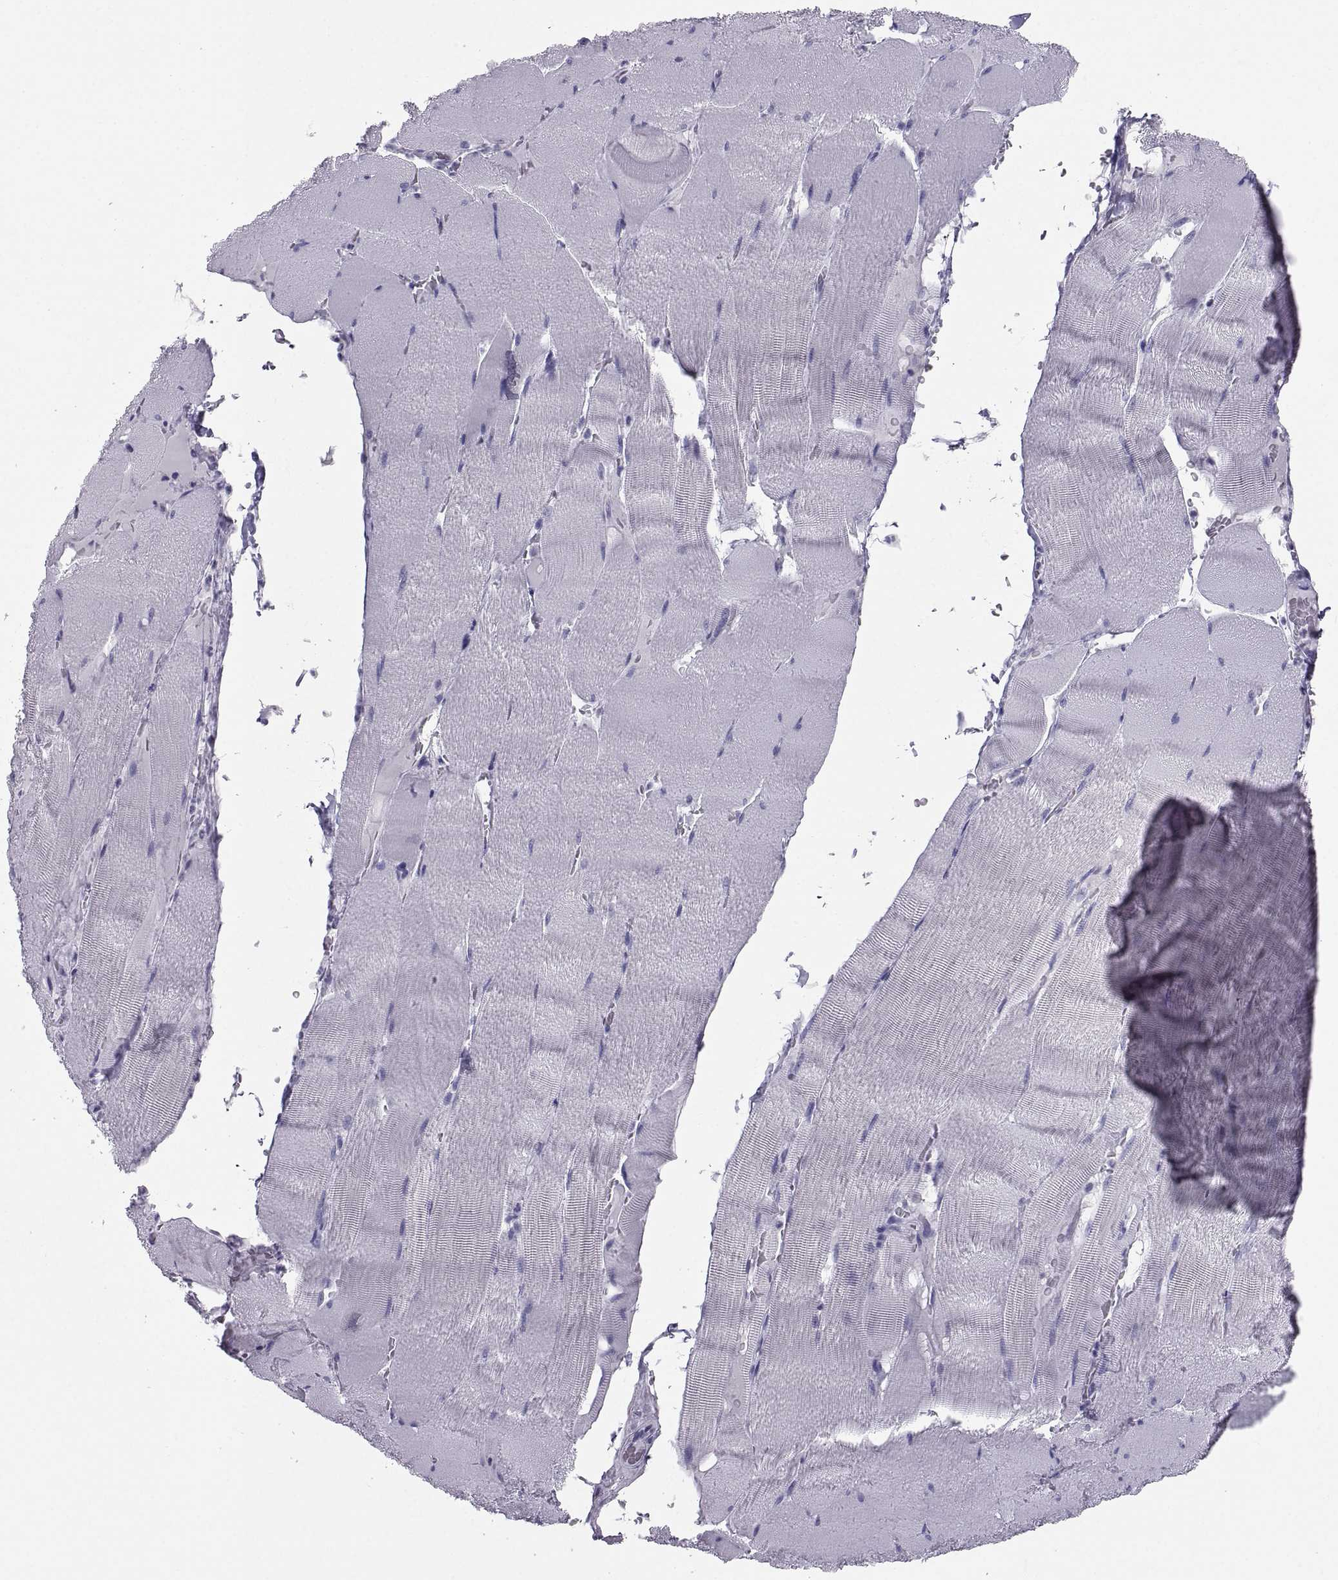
{"staining": {"intensity": "negative", "quantity": "none", "location": "none"}, "tissue": "skeletal muscle", "cell_type": "Myocytes", "image_type": "normal", "snomed": [{"axis": "morphology", "description": "Normal tissue, NOS"}, {"axis": "topography", "description": "Skeletal muscle"}], "caption": "A photomicrograph of human skeletal muscle is negative for staining in myocytes. (DAB IHC, high magnification).", "gene": "PCSK1N", "patient": {"sex": "male", "age": 56}}